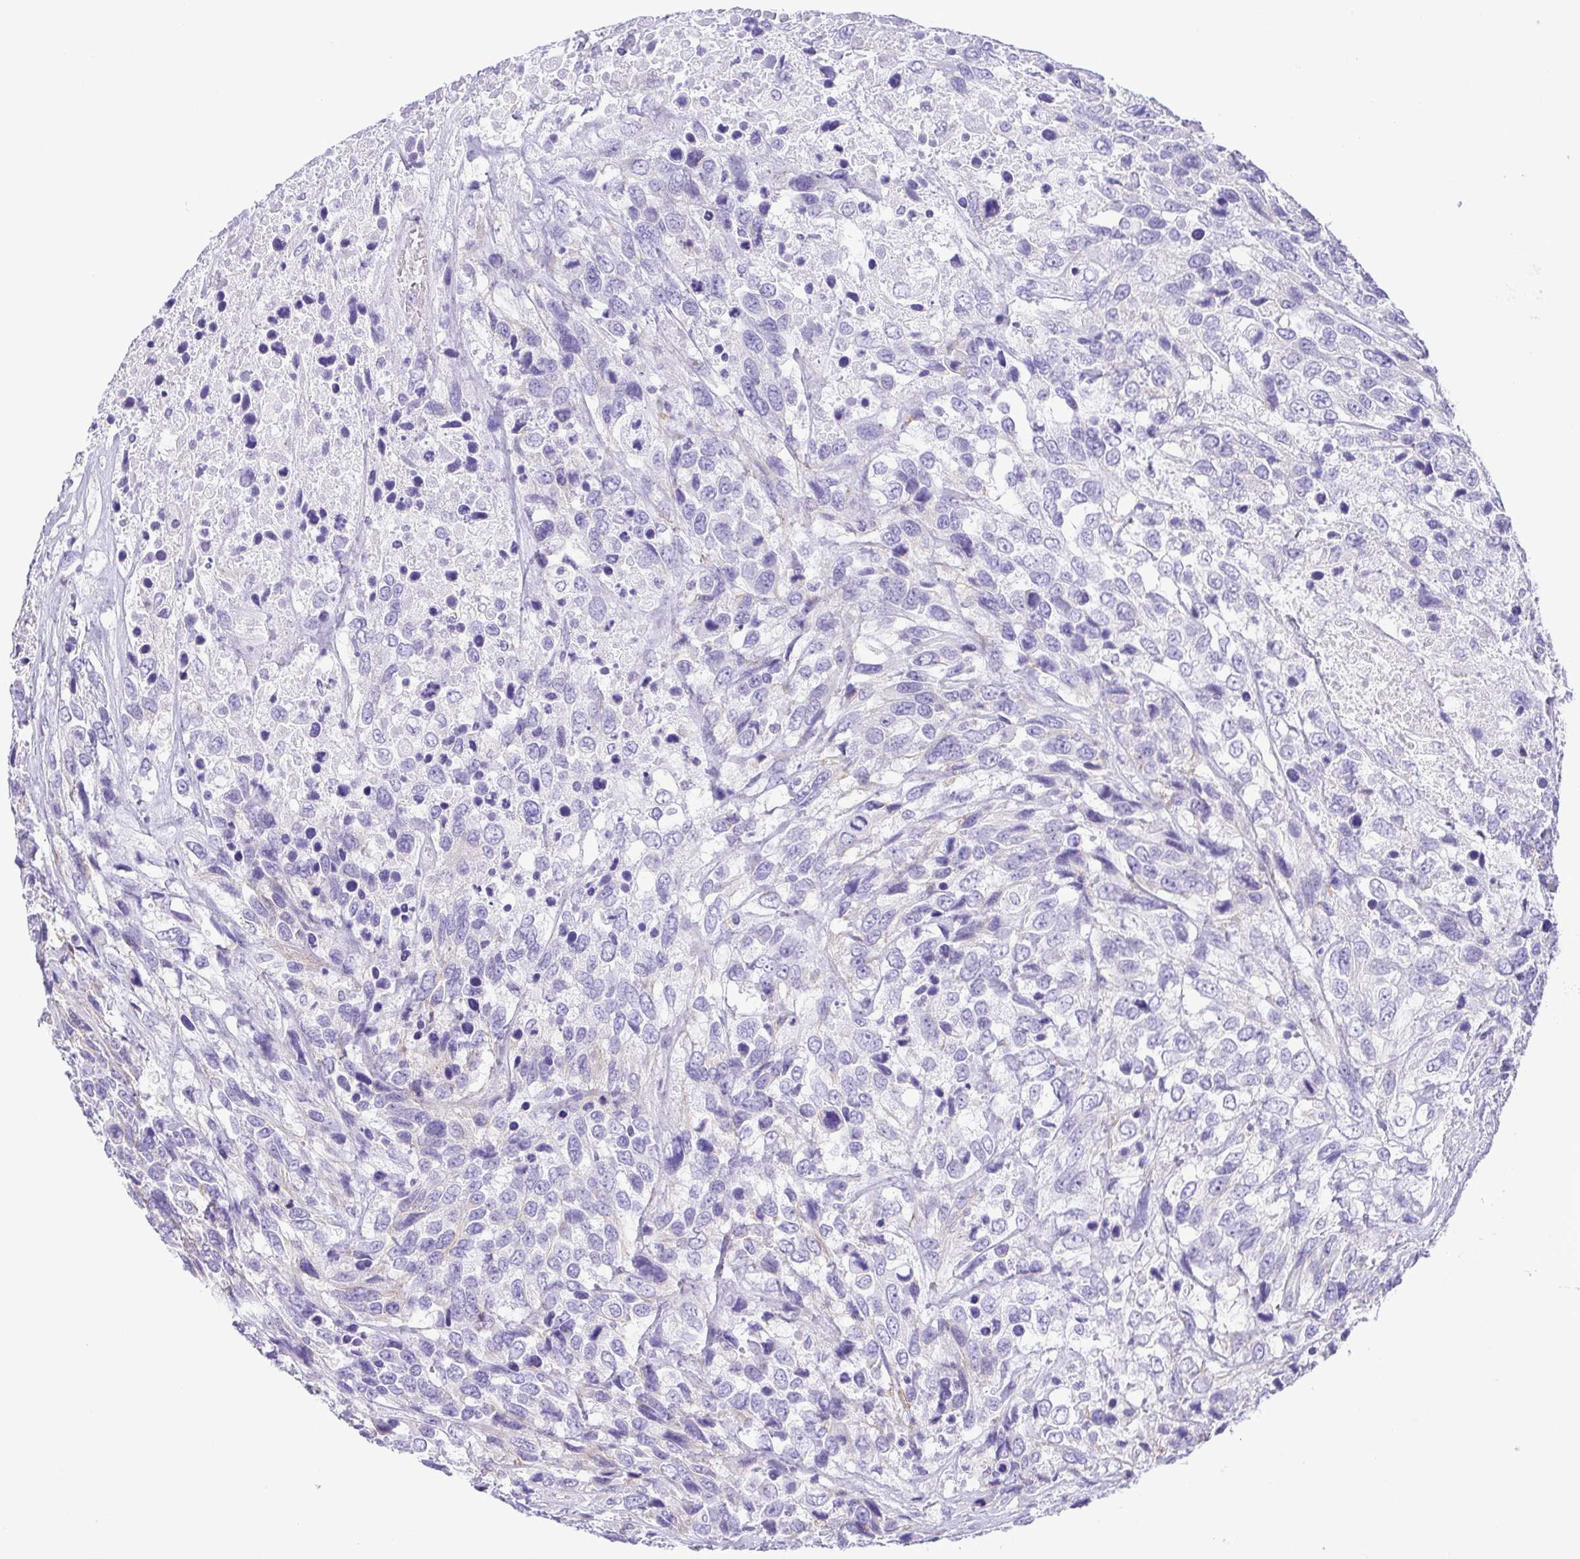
{"staining": {"intensity": "negative", "quantity": "none", "location": "none"}, "tissue": "urothelial cancer", "cell_type": "Tumor cells", "image_type": "cancer", "snomed": [{"axis": "morphology", "description": "Urothelial carcinoma, High grade"}, {"axis": "topography", "description": "Urinary bladder"}], "caption": "An IHC image of high-grade urothelial carcinoma is shown. There is no staining in tumor cells of high-grade urothelial carcinoma.", "gene": "GPR182", "patient": {"sex": "female", "age": 70}}